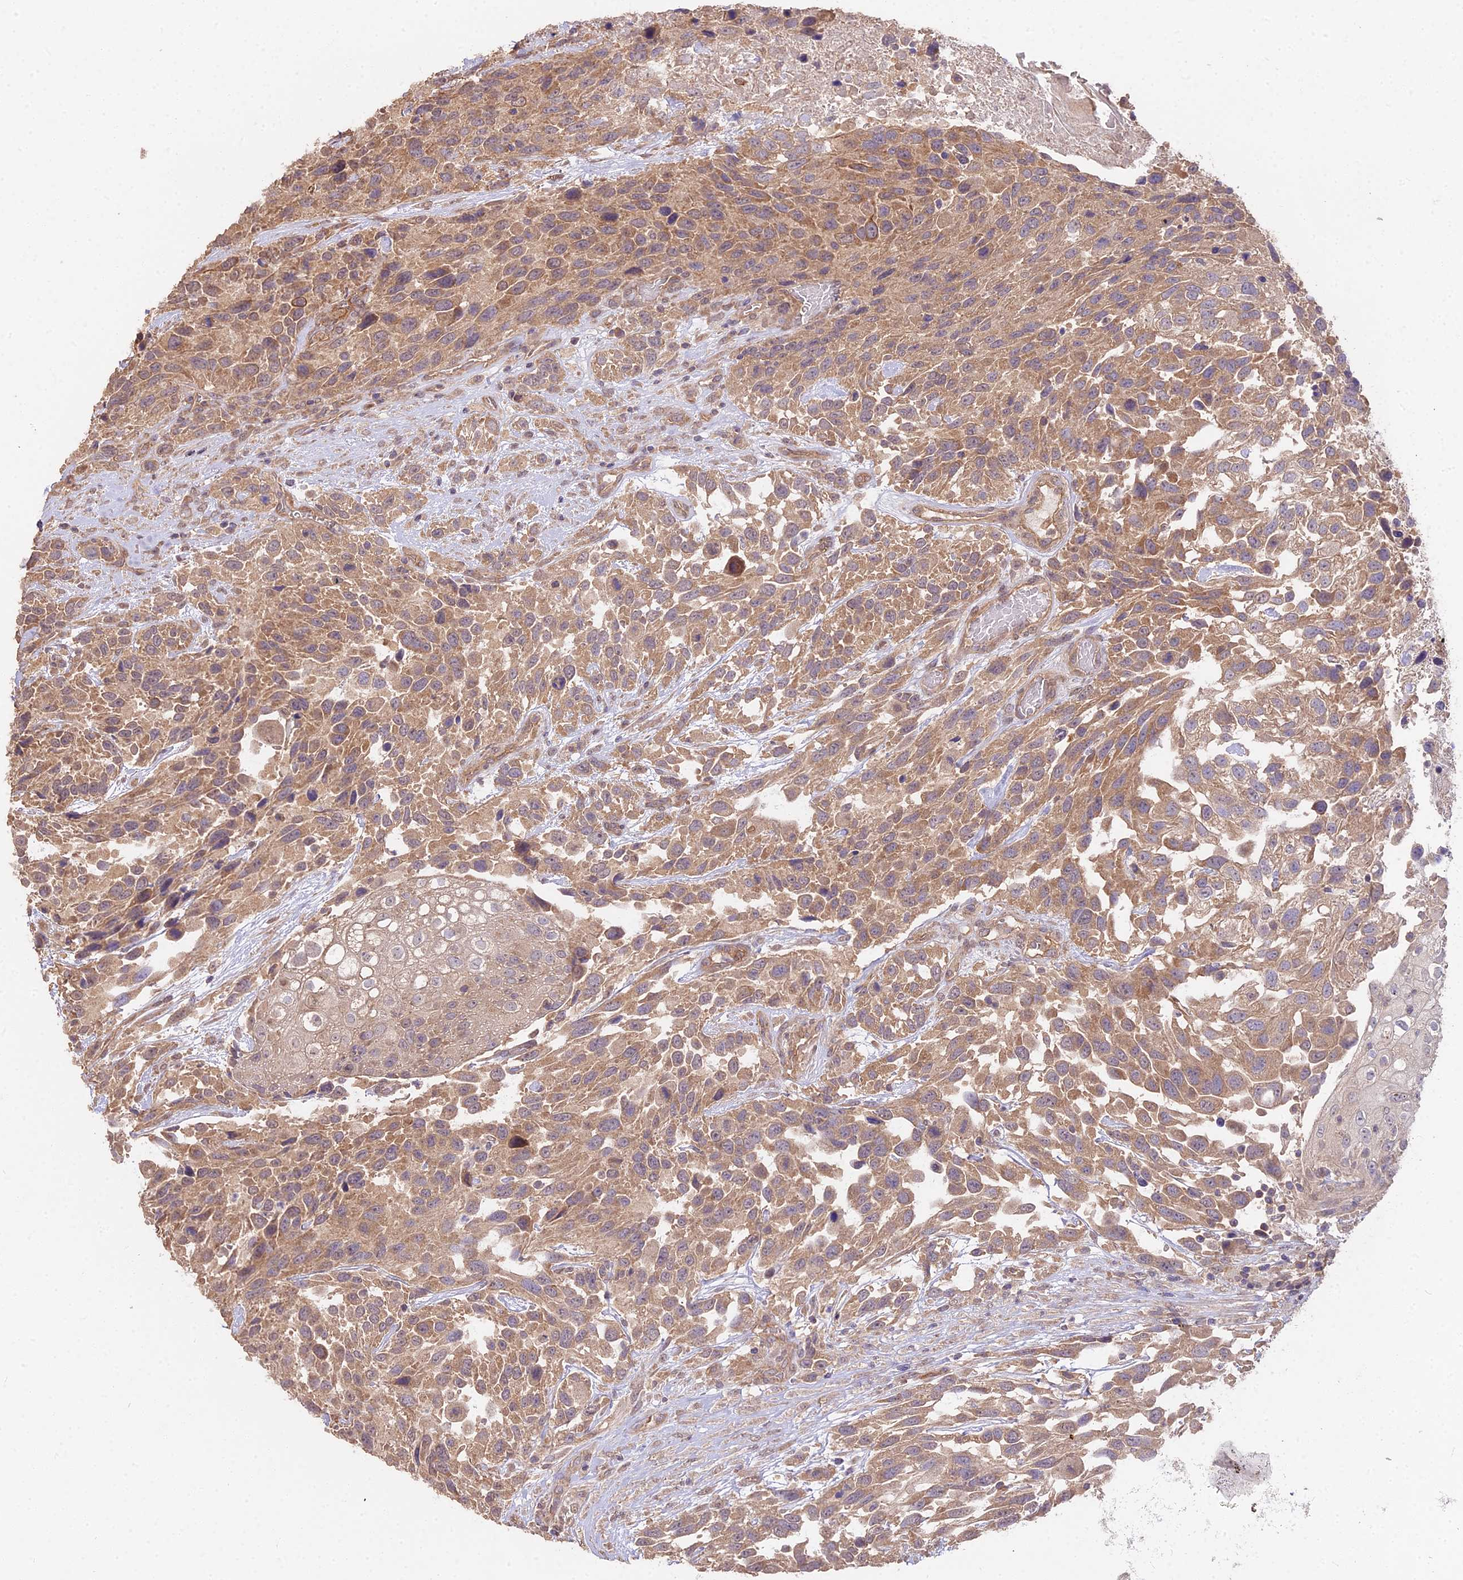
{"staining": {"intensity": "moderate", "quantity": ">75%", "location": "cytoplasmic/membranous"}, "tissue": "urothelial cancer", "cell_type": "Tumor cells", "image_type": "cancer", "snomed": [{"axis": "morphology", "description": "Urothelial carcinoma, High grade"}, {"axis": "topography", "description": "Urinary bladder"}], "caption": "Urothelial carcinoma (high-grade) stained for a protein reveals moderate cytoplasmic/membranous positivity in tumor cells.", "gene": "METTL13", "patient": {"sex": "female", "age": 70}}